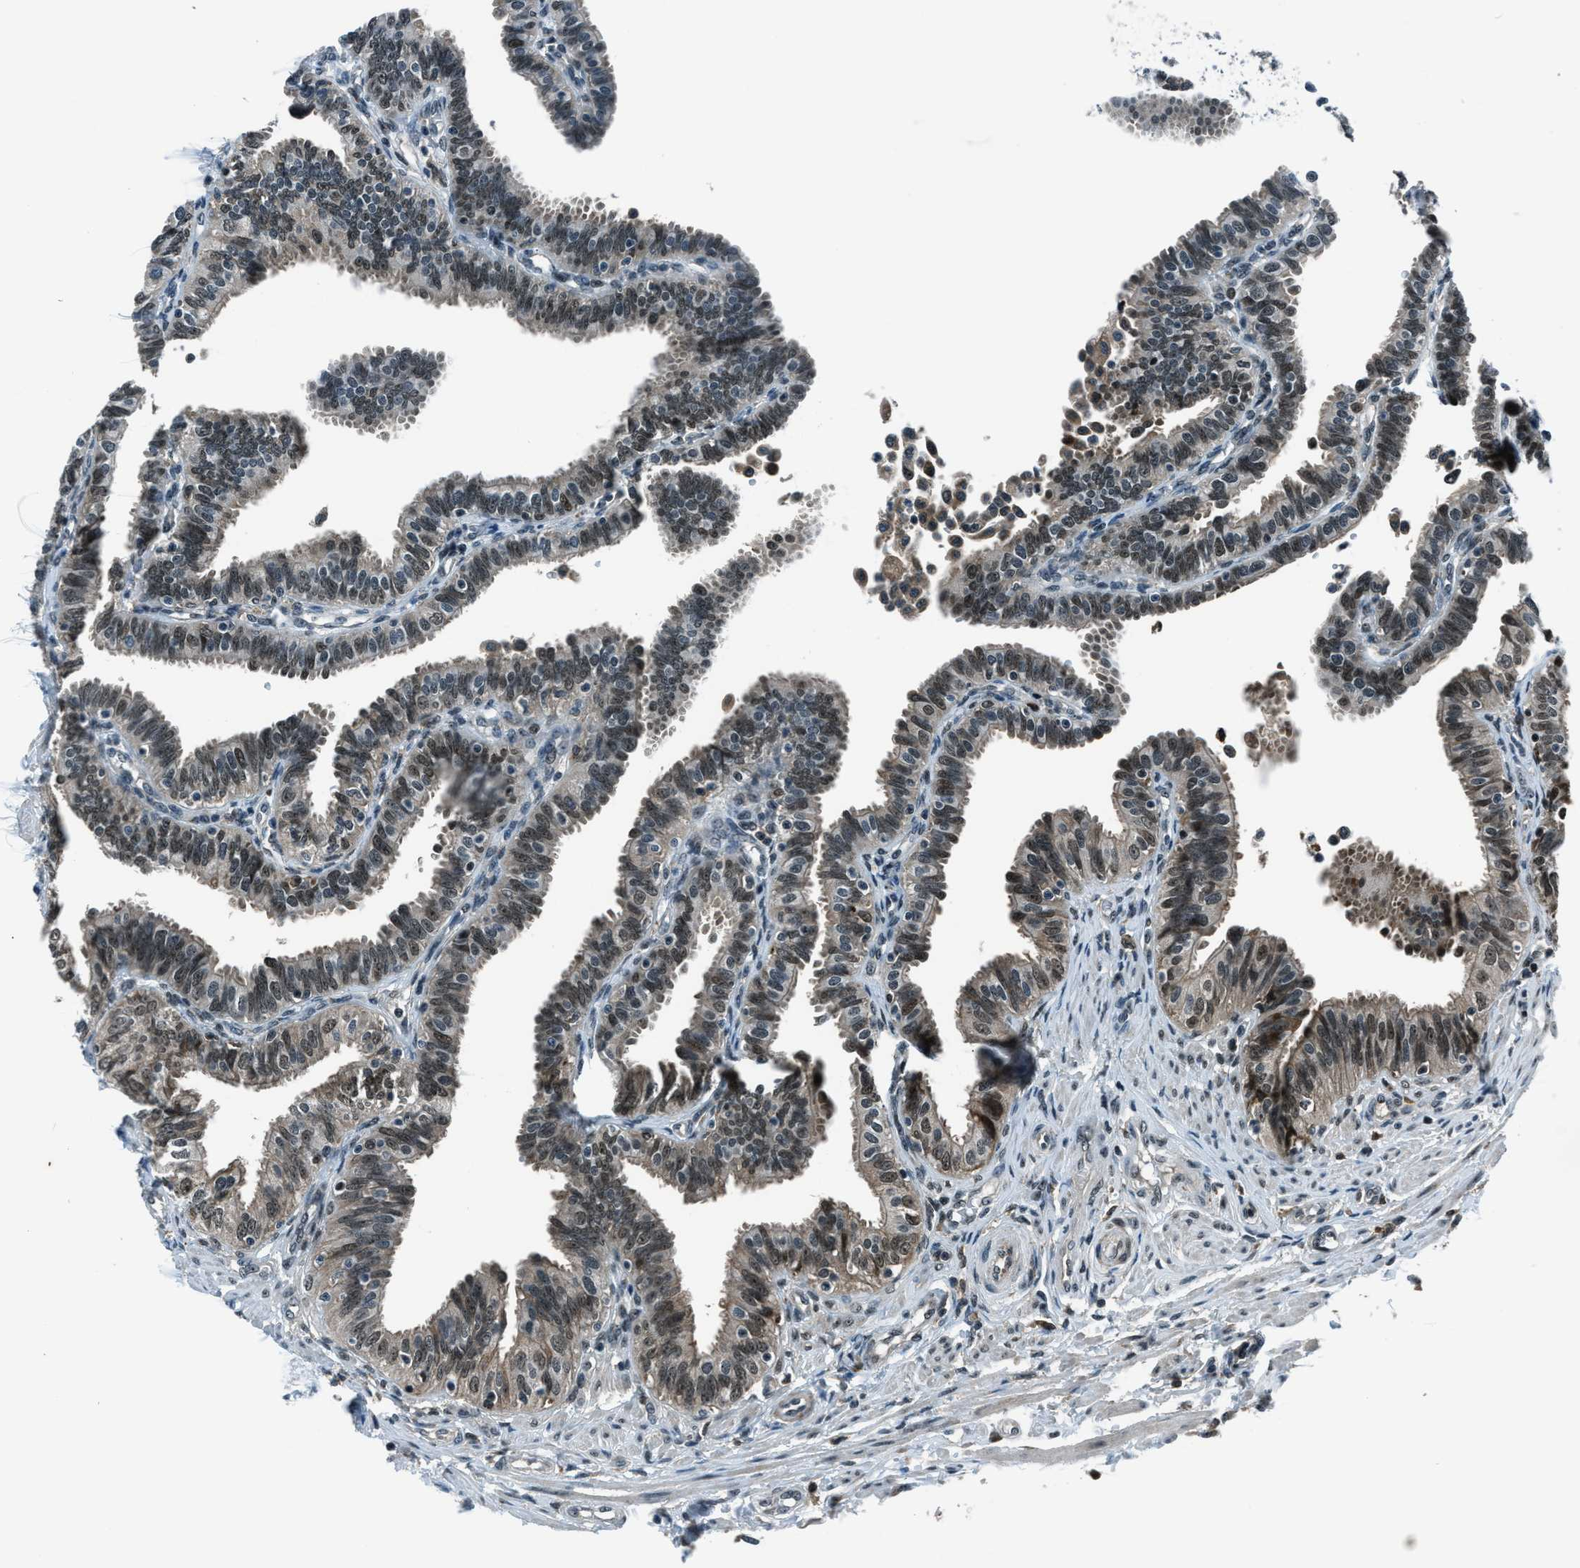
{"staining": {"intensity": "weak", "quantity": "25%-75%", "location": "cytoplasmic/membranous,nuclear"}, "tissue": "fallopian tube", "cell_type": "Glandular cells", "image_type": "normal", "snomed": [{"axis": "morphology", "description": "Normal tissue, NOS"}, {"axis": "topography", "description": "Fallopian tube"}, {"axis": "topography", "description": "Placenta"}], "caption": "Weak cytoplasmic/membranous,nuclear protein staining is seen in about 25%-75% of glandular cells in fallopian tube. (brown staining indicates protein expression, while blue staining denotes nuclei).", "gene": "ACTL9", "patient": {"sex": "female", "age": 34}}